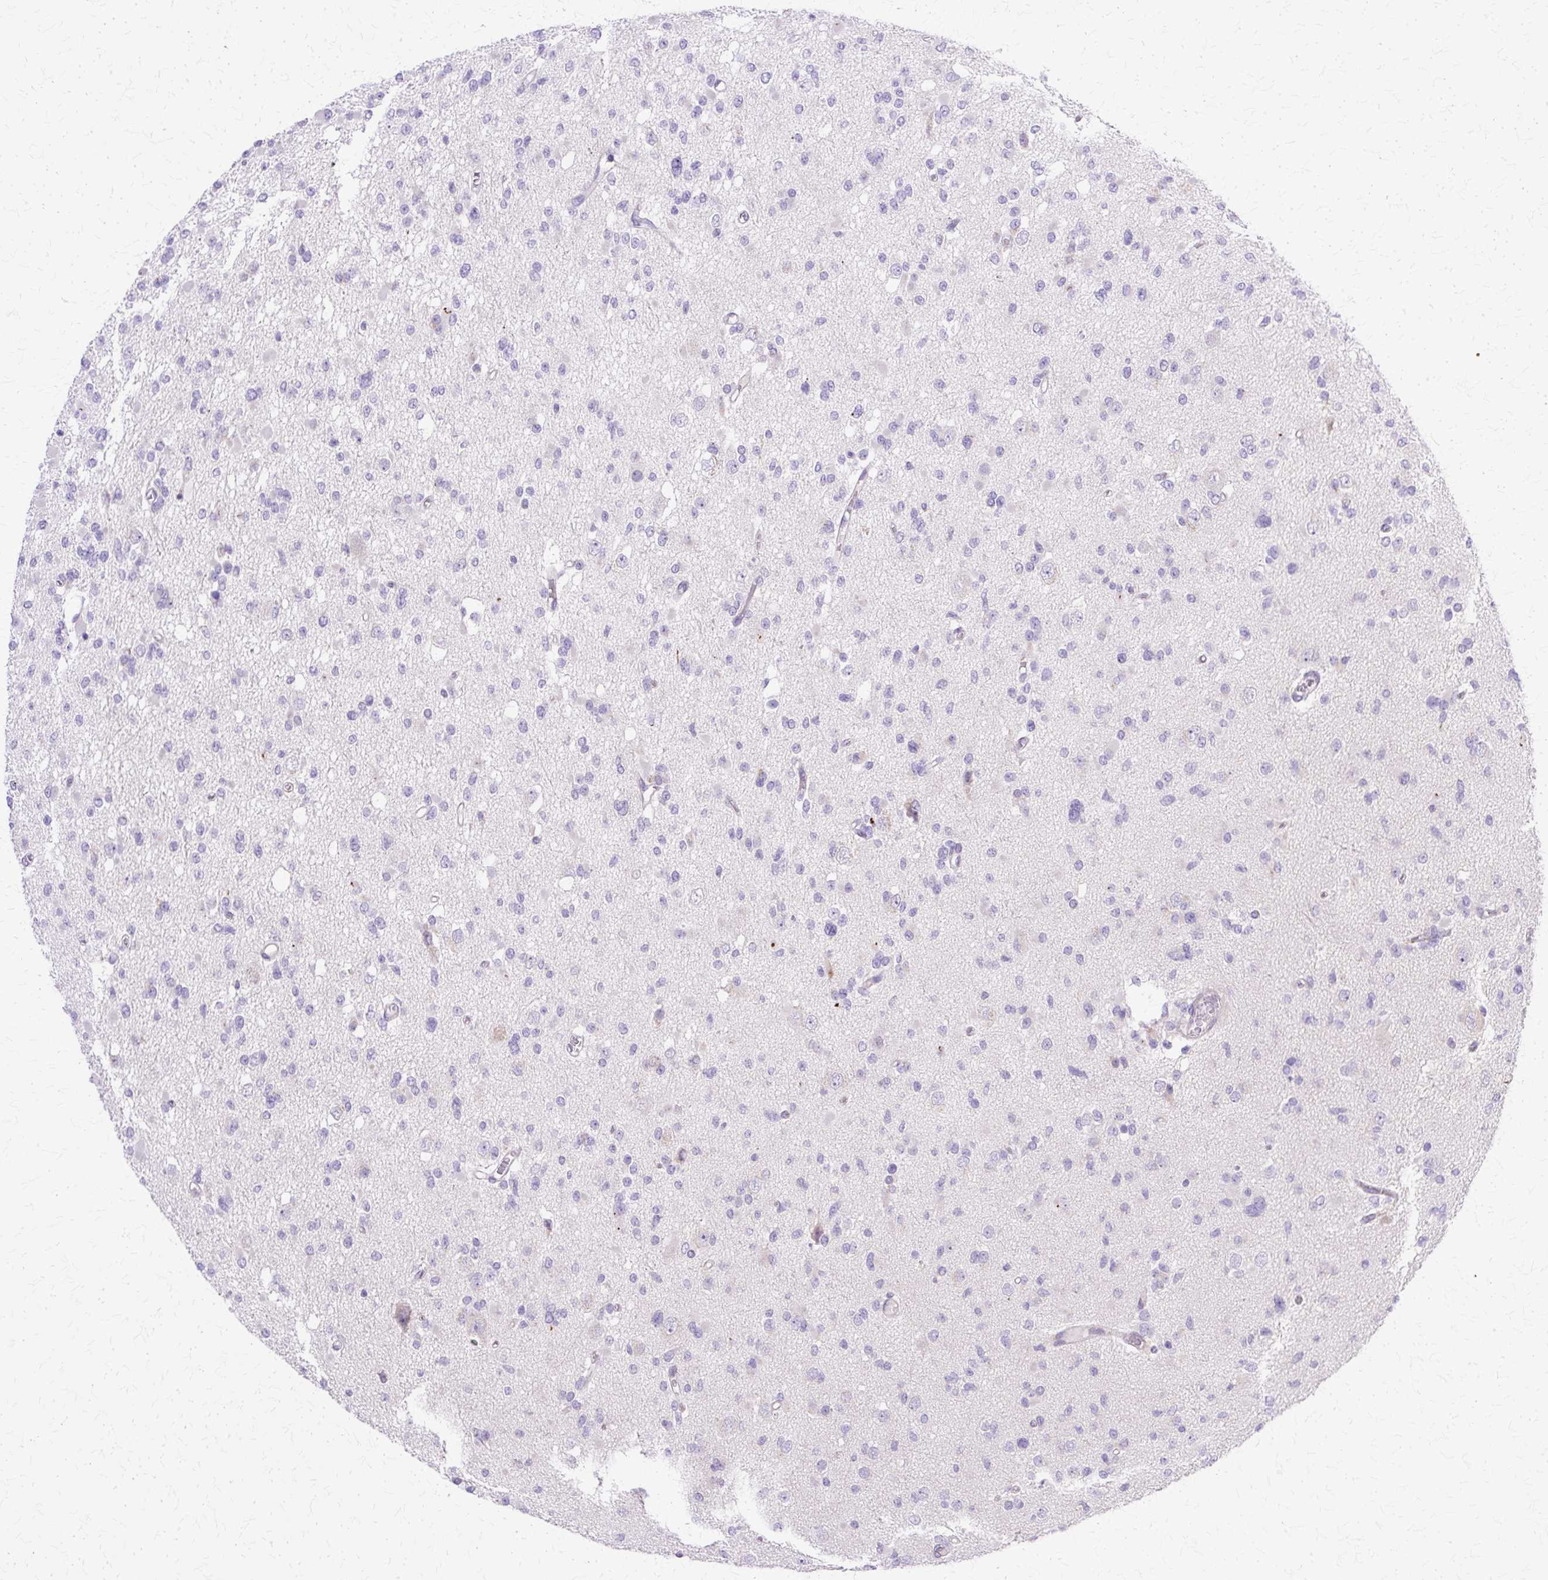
{"staining": {"intensity": "negative", "quantity": "none", "location": "none"}, "tissue": "glioma", "cell_type": "Tumor cells", "image_type": "cancer", "snomed": [{"axis": "morphology", "description": "Glioma, malignant, Low grade"}, {"axis": "topography", "description": "Brain"}], "caption": "A photomicrograph of glioma stained for a protein displays no brown staining in tumor cells.", "gene": "TBC1D3G", "patient": {"sex": "female", "age": 22}}